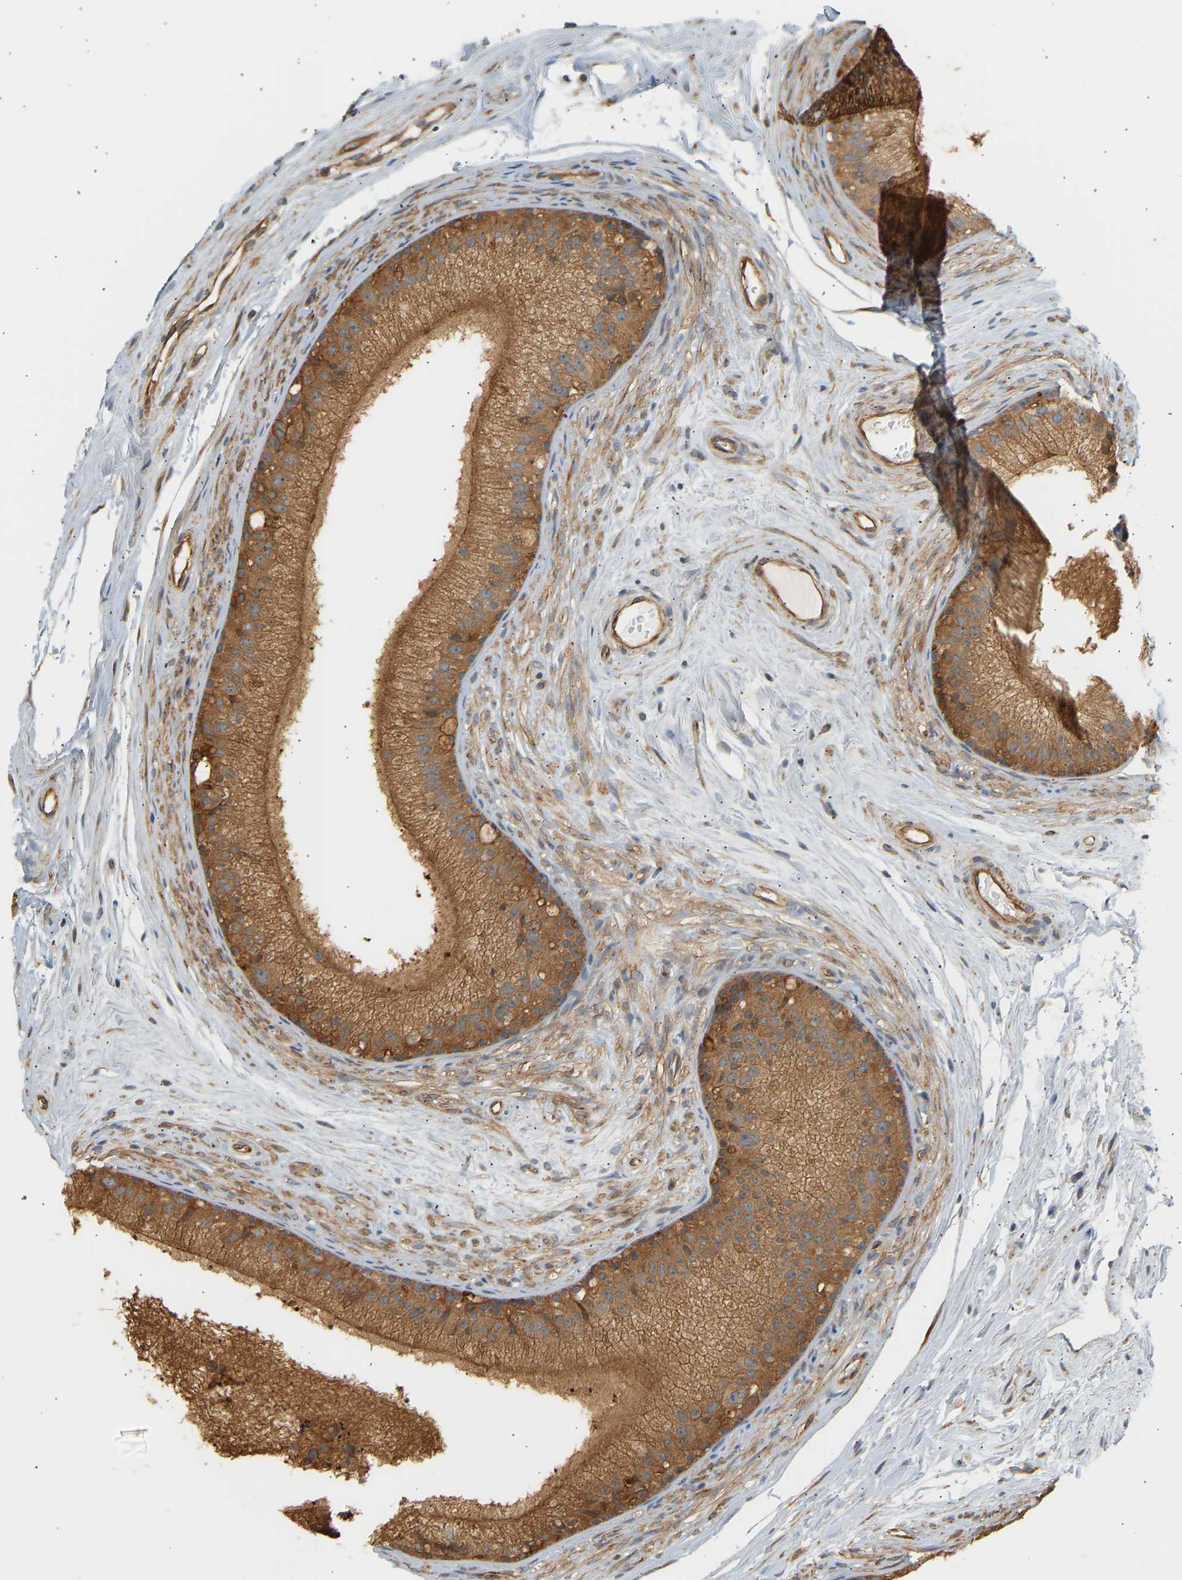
{"staining": {"intensity": "moderate", "quantity": ">75%", "location": "cytoplasmic/membranous"}, "tissue": "epididymis", "cell_type": "Glandular cells", "image_type": "normal", "snomed": [{"axis": "morphology", "description": "Normal tissue, NOS"}, {"axis": "topography", "description": "Epididymis"}], "caption": "A brown stain labels moderate cytoplasmic/membranous positivity of a protein in glandular cells of unremarkable human epididymis.", "gene": "CEP57", "patient": {"sex": "male", "age": 56}}